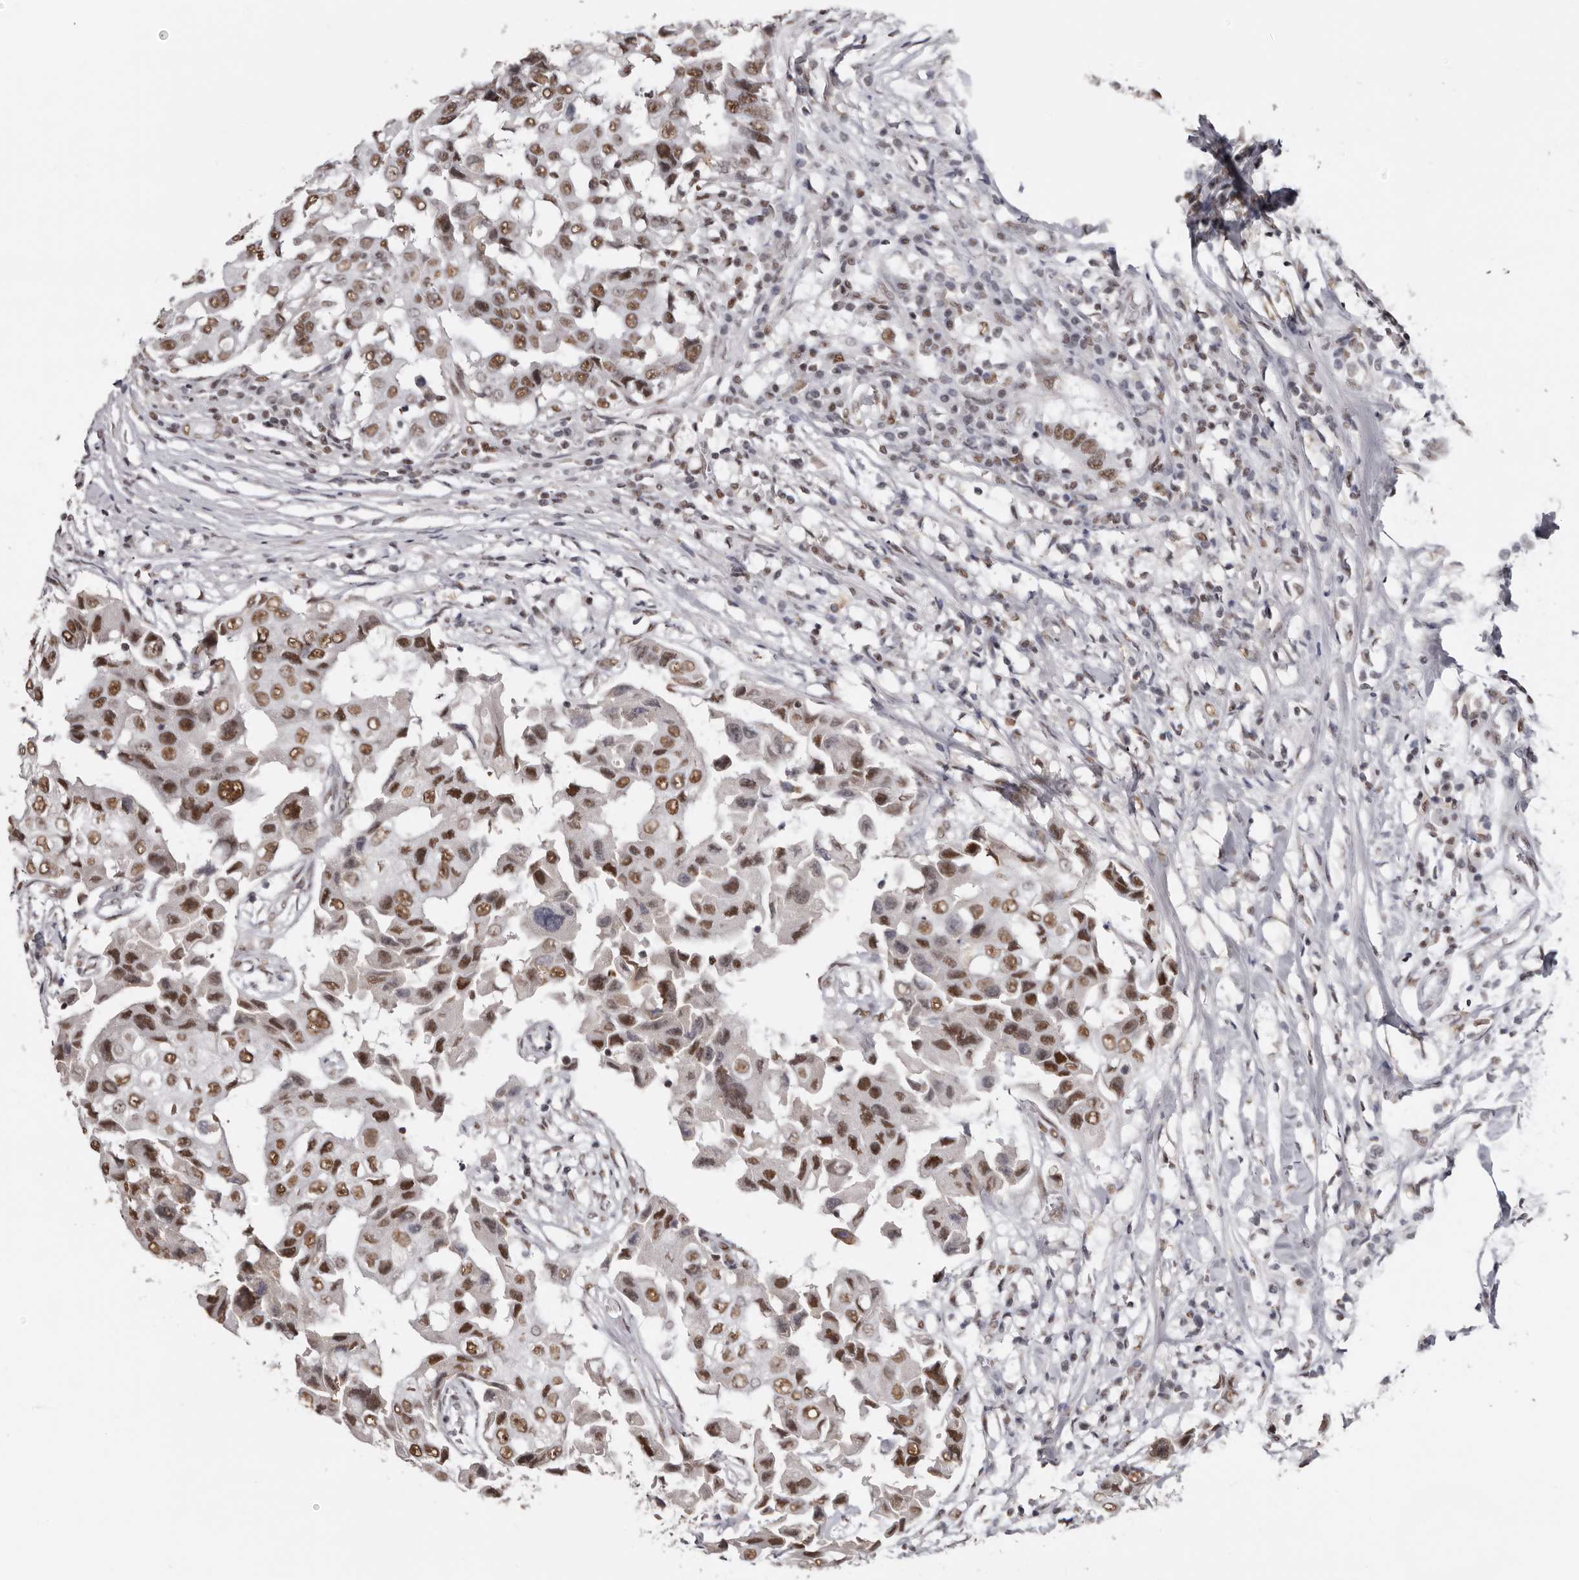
{"staining": {"intensity": "moderate", "quantity": ">75%", "location": "nuclear"}, "tissue": "breast cancer", "cell_type": "Tumor cells", "image_type": "cancer", "snomed": [{"axis": "morphology", "description": "Duct carcinoma"}, {"axis": "topography", "description": "Breast"}], "caption": "Protein staining of intraductal carcinoma (breast) tissue displays moderate nuclear positivity in about >75% of tumor cells. (DAB IHC, brown staining for protein, blue staining for nuclei).", "gene": "SCAF4", "patient": {"sex": "female", "age": 27}}